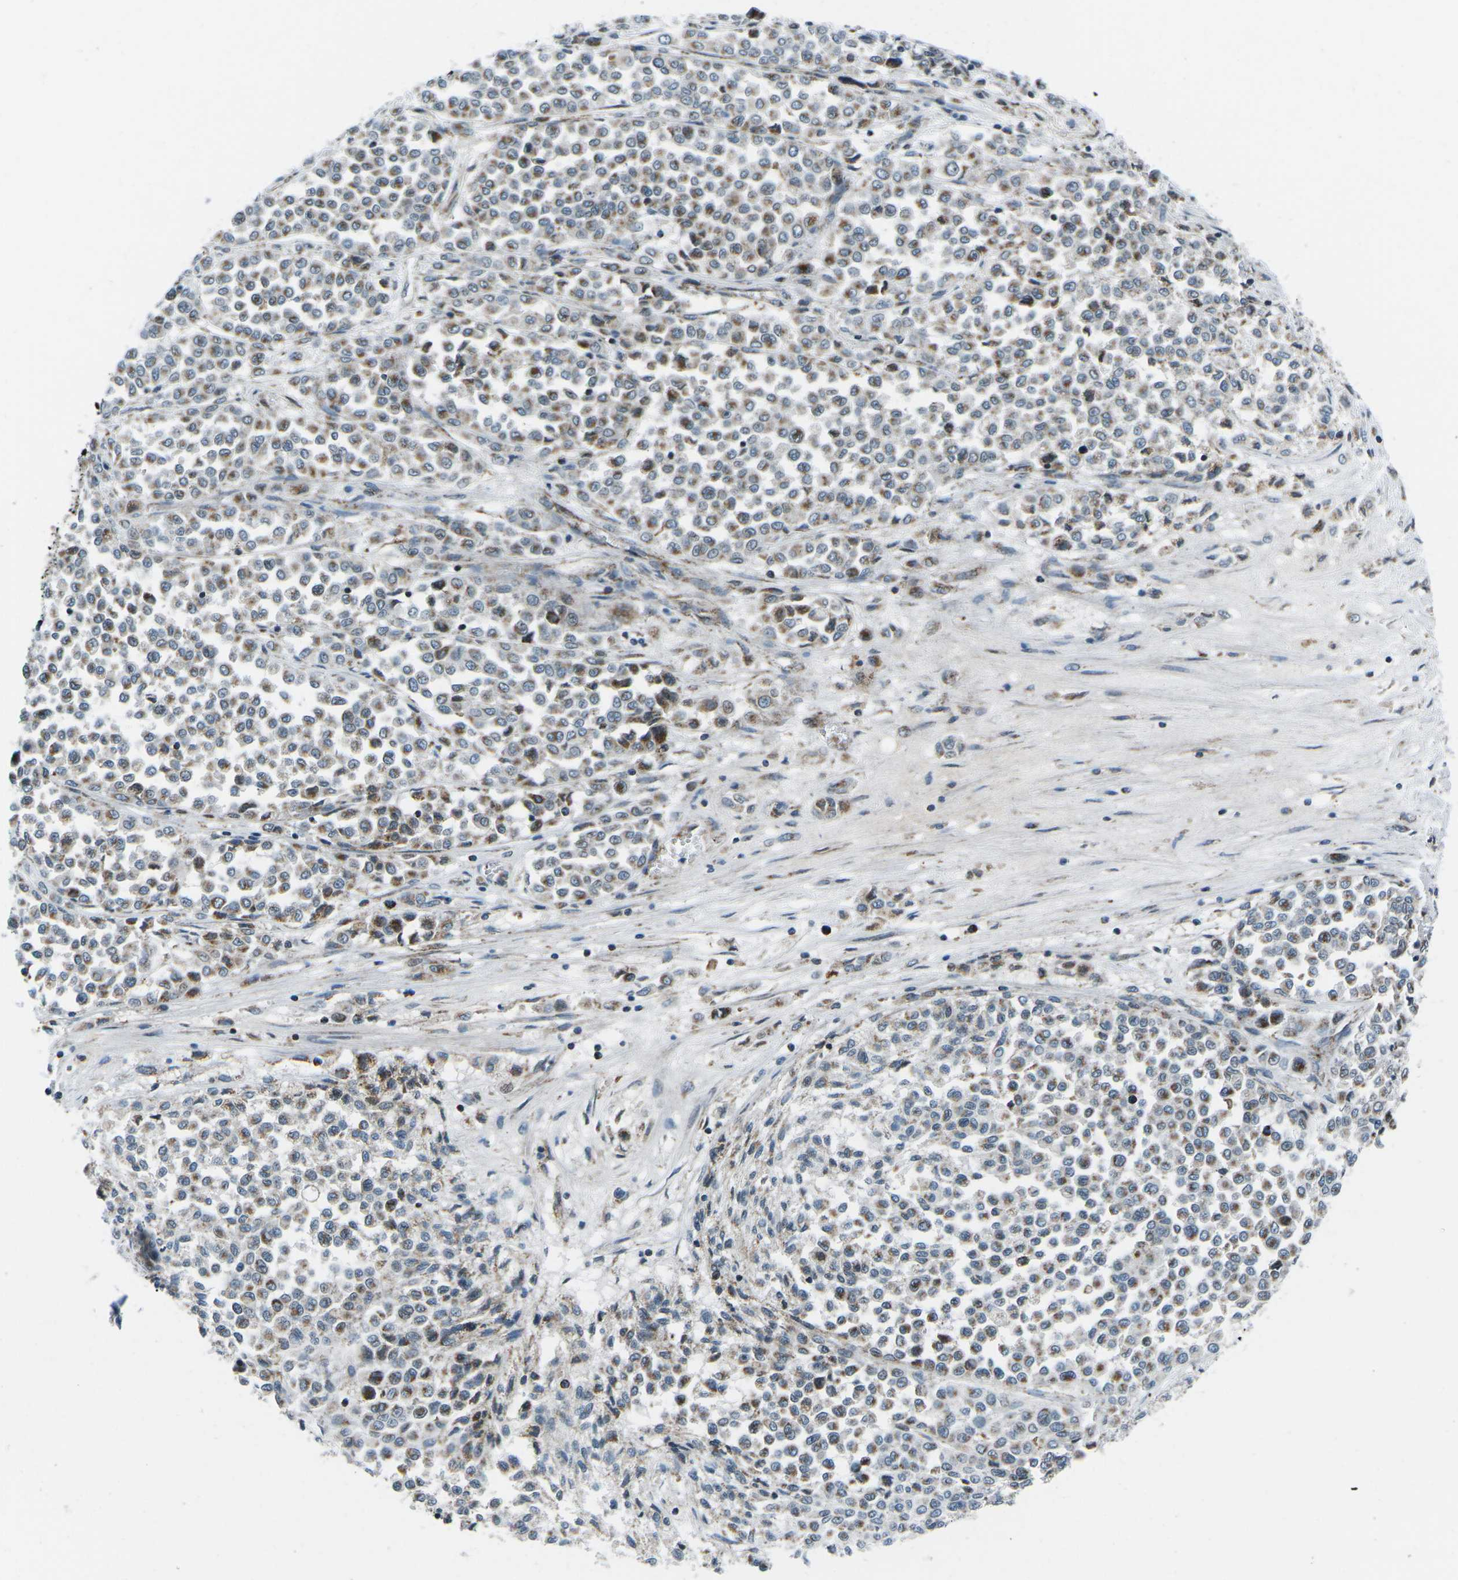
{"staining": {"intensity": "moderate", "quantity": ">75%", "location": "cytoplasmic/membranous"}, "tissue": "melanoma", "cell_type": "Tumor cells", "image_type": "cancer", "snomed": [{"axis": "morphology", "description": "Malignant melanoma, Metastatic site"}, {"axis": "topography", "description": "Pancreas"}], "caption": "Melanoma tissue displays moderate cytoplasmic/membranous positivity in about >75% of tumor cells, visualized by immunohistochemistry. (DAB (3,3'-diaminobenzidine) IHC, brown staining for protein, blue staining for nuclei).", "gene": "RFESD", "patient": {"sex": "female", "age": 30}}